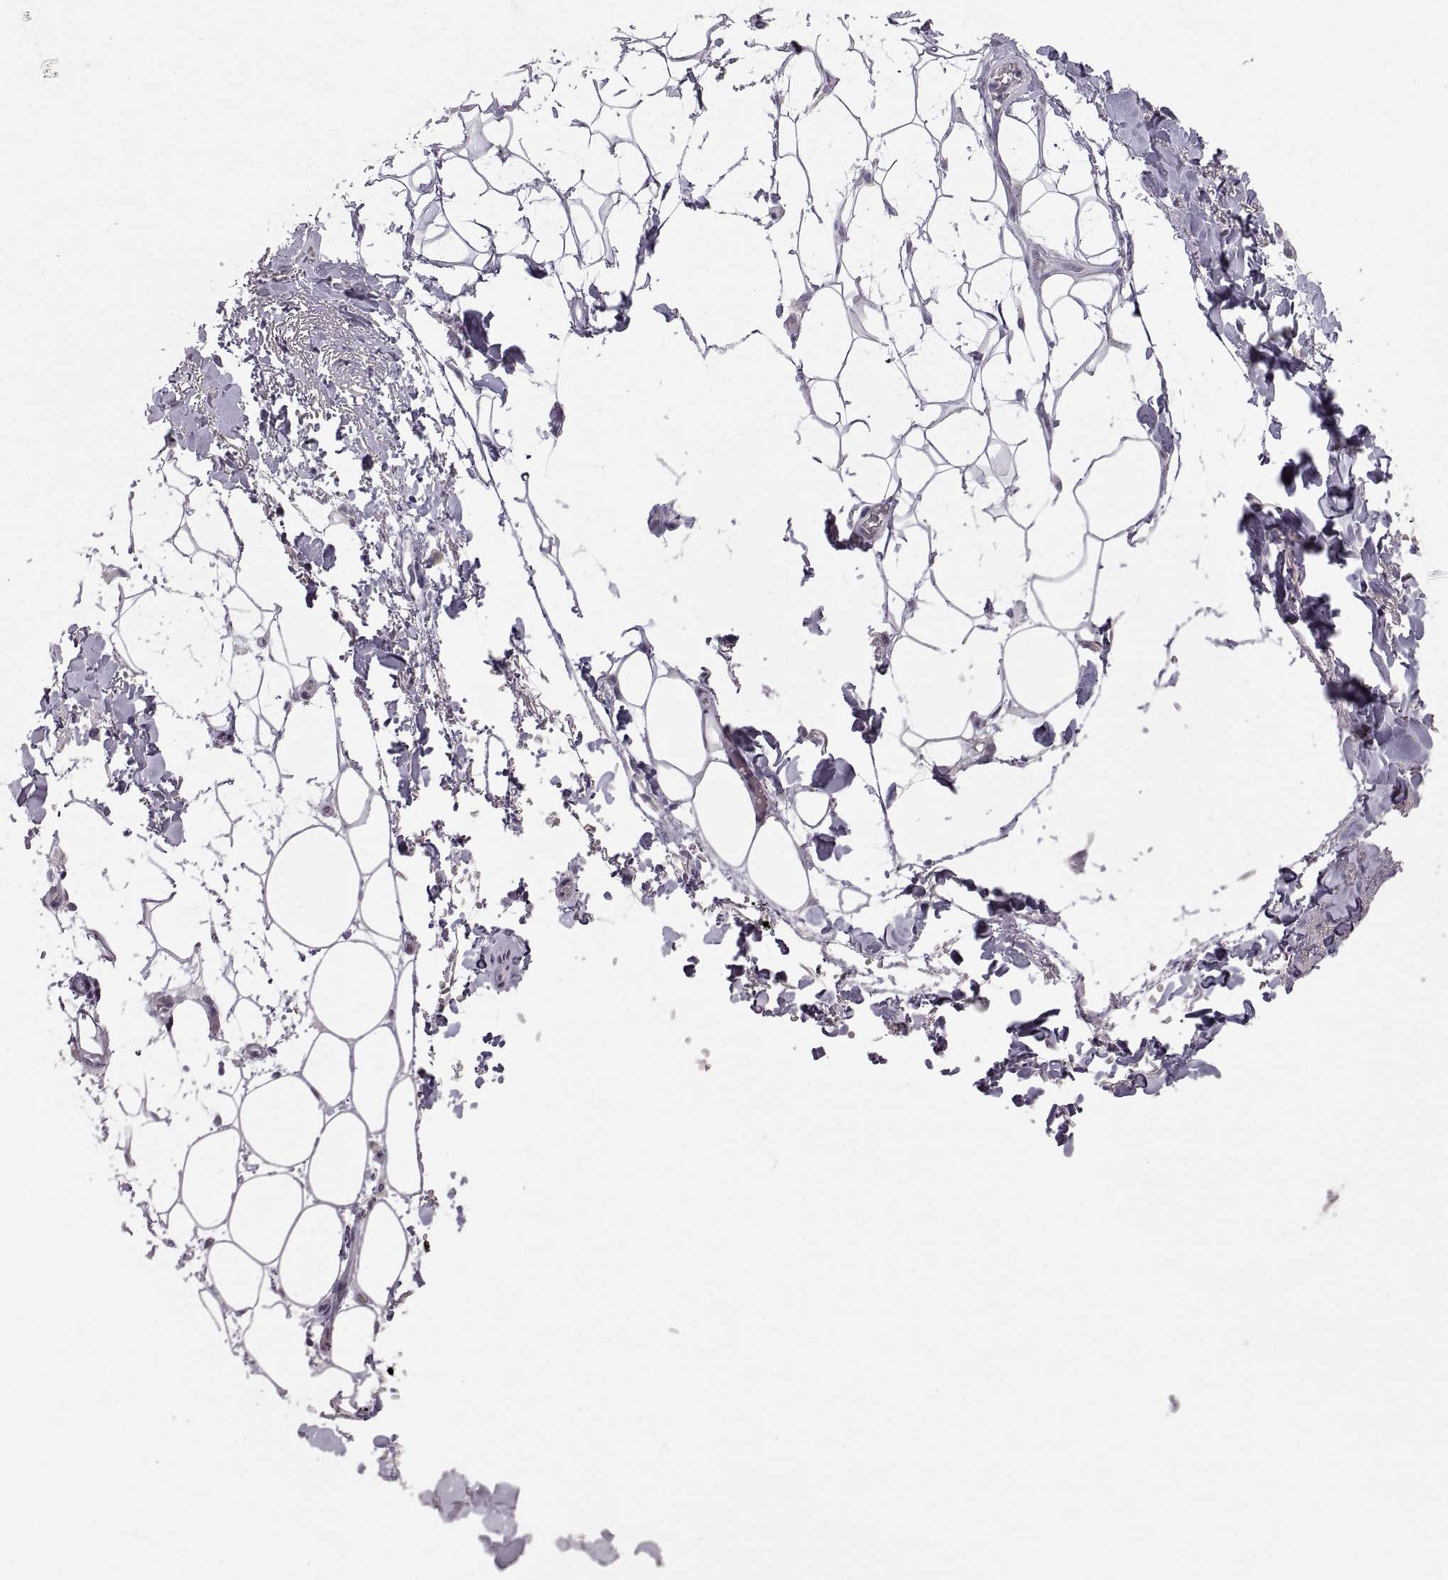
{"staining": {"intensity": "negative", "quantity": "none", "location": "none"}, "tissue": "adipose tissue", "cell_type": "Adipocytes", "image_type": "normal", "snomed": [{"axis": "morphology", "description": "Normal tissue, NOS"}, {"axis": "topography", "description": "Anal"}, {"axis": "topography", "description": "Peripheral nerve tissue"}], "caption": "Immunohistochemistry photomicrograph of unremarkable adipose tissue: human adipose tissue stained with DAB (3,3'-diaminobenzidine) shows no significant protein staining in adipocytes. (DAB immunohistochemistry (IHC) with hematoxylin counter stain).", "gene": "SPACDR", "patient": {"sex": "male", "age": 53}}